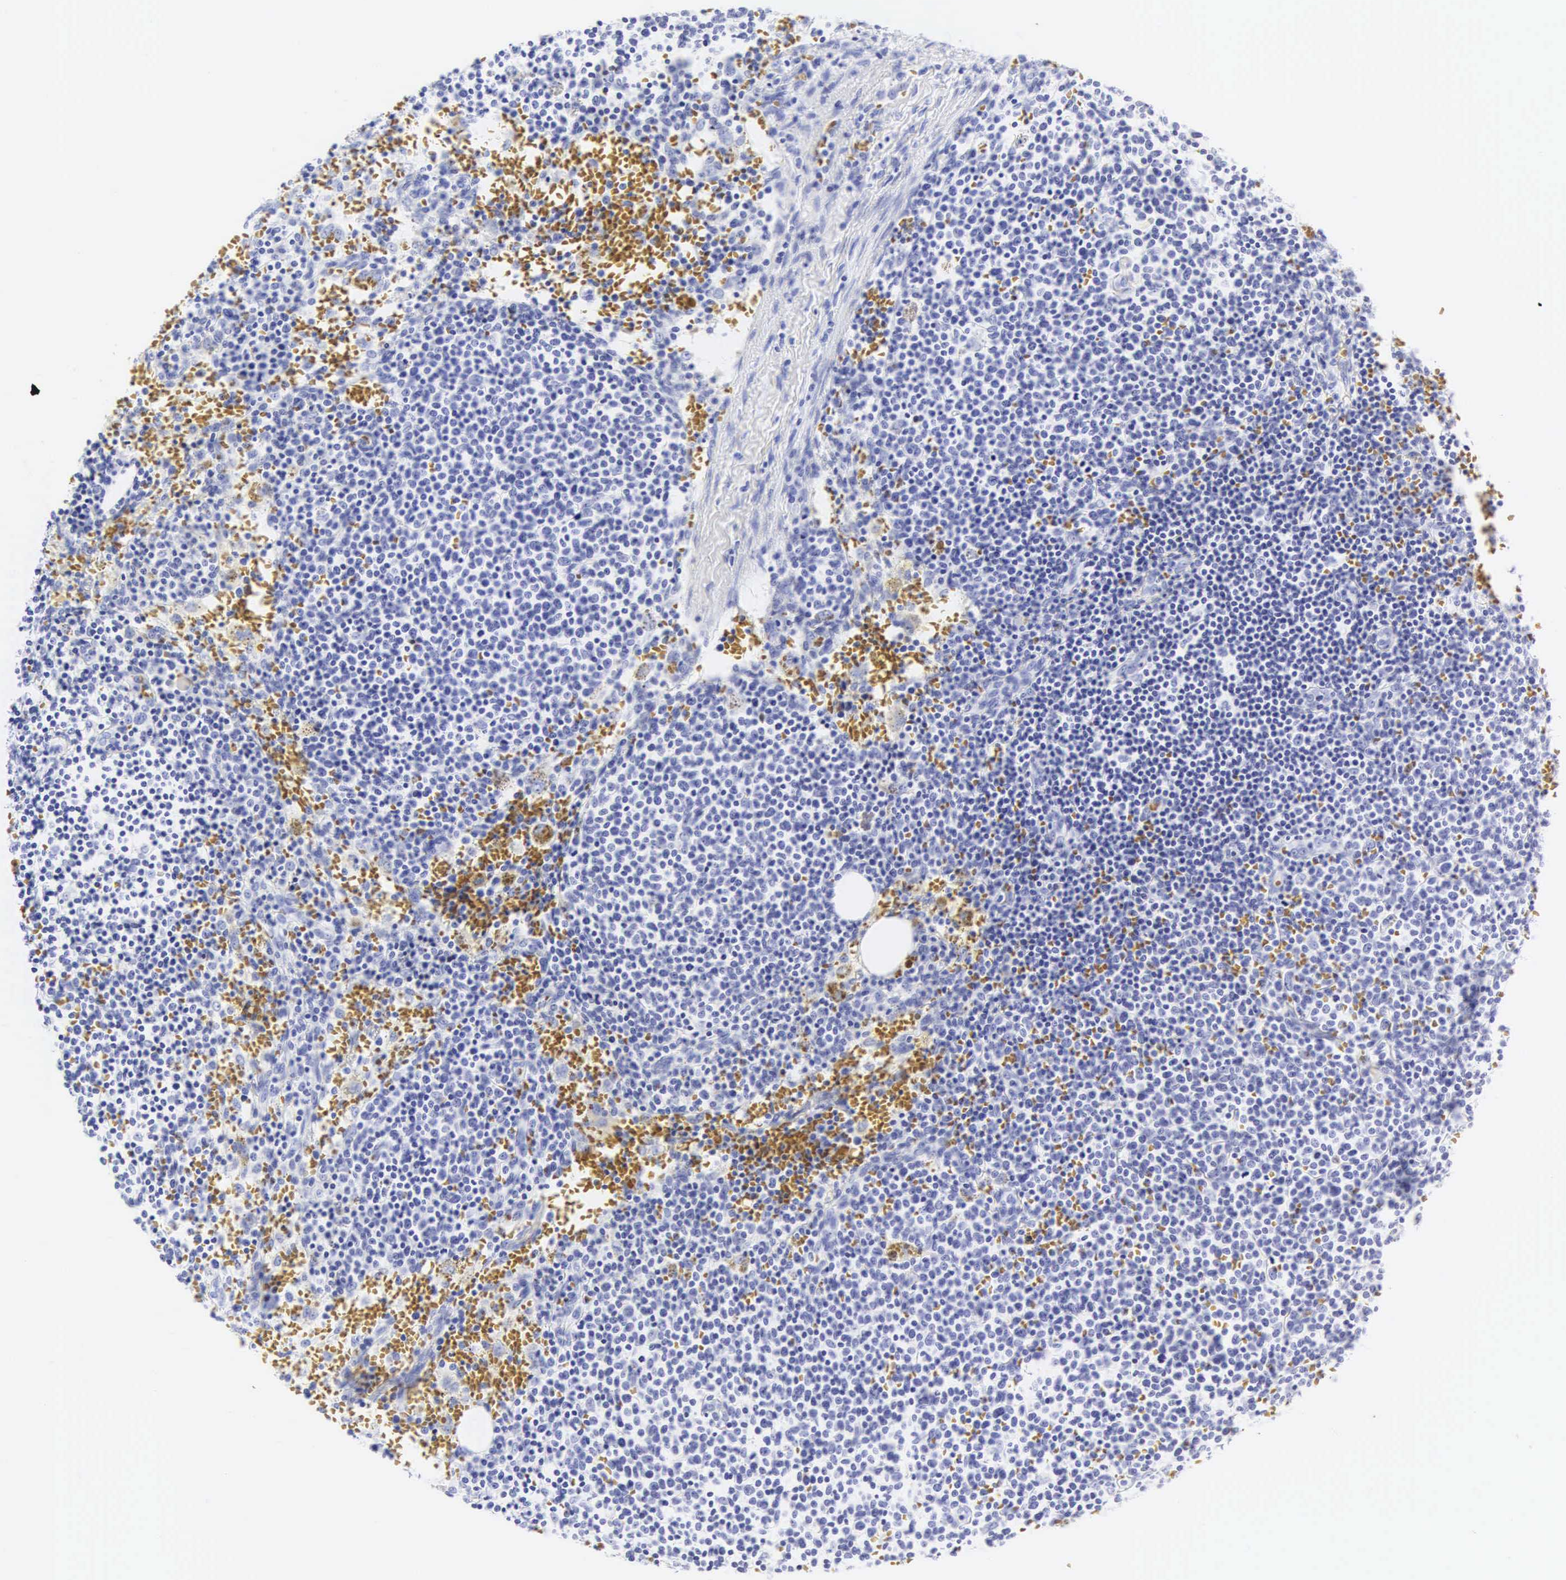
{"staining": {"intensity": "negative", "quantity": "none", "location": "none"}, "tissue": "lymphoma", "cell_type": "Tumor cells", "image_type": "cancer", "snomed": [{"axis": "morphology", "description": "Malignant lymphoma, non-Hodgkin's type, High grade"}, {"axis": "topography", "description": "Lymph node"}], "caption": "Immunohistochemical staining of human high-grade malignant lymphoma, non-Hodgkin's type displays no significant expression in tumor cells.", "gene": "CGB3", "patient": {"sex": "female", "age": 76}}